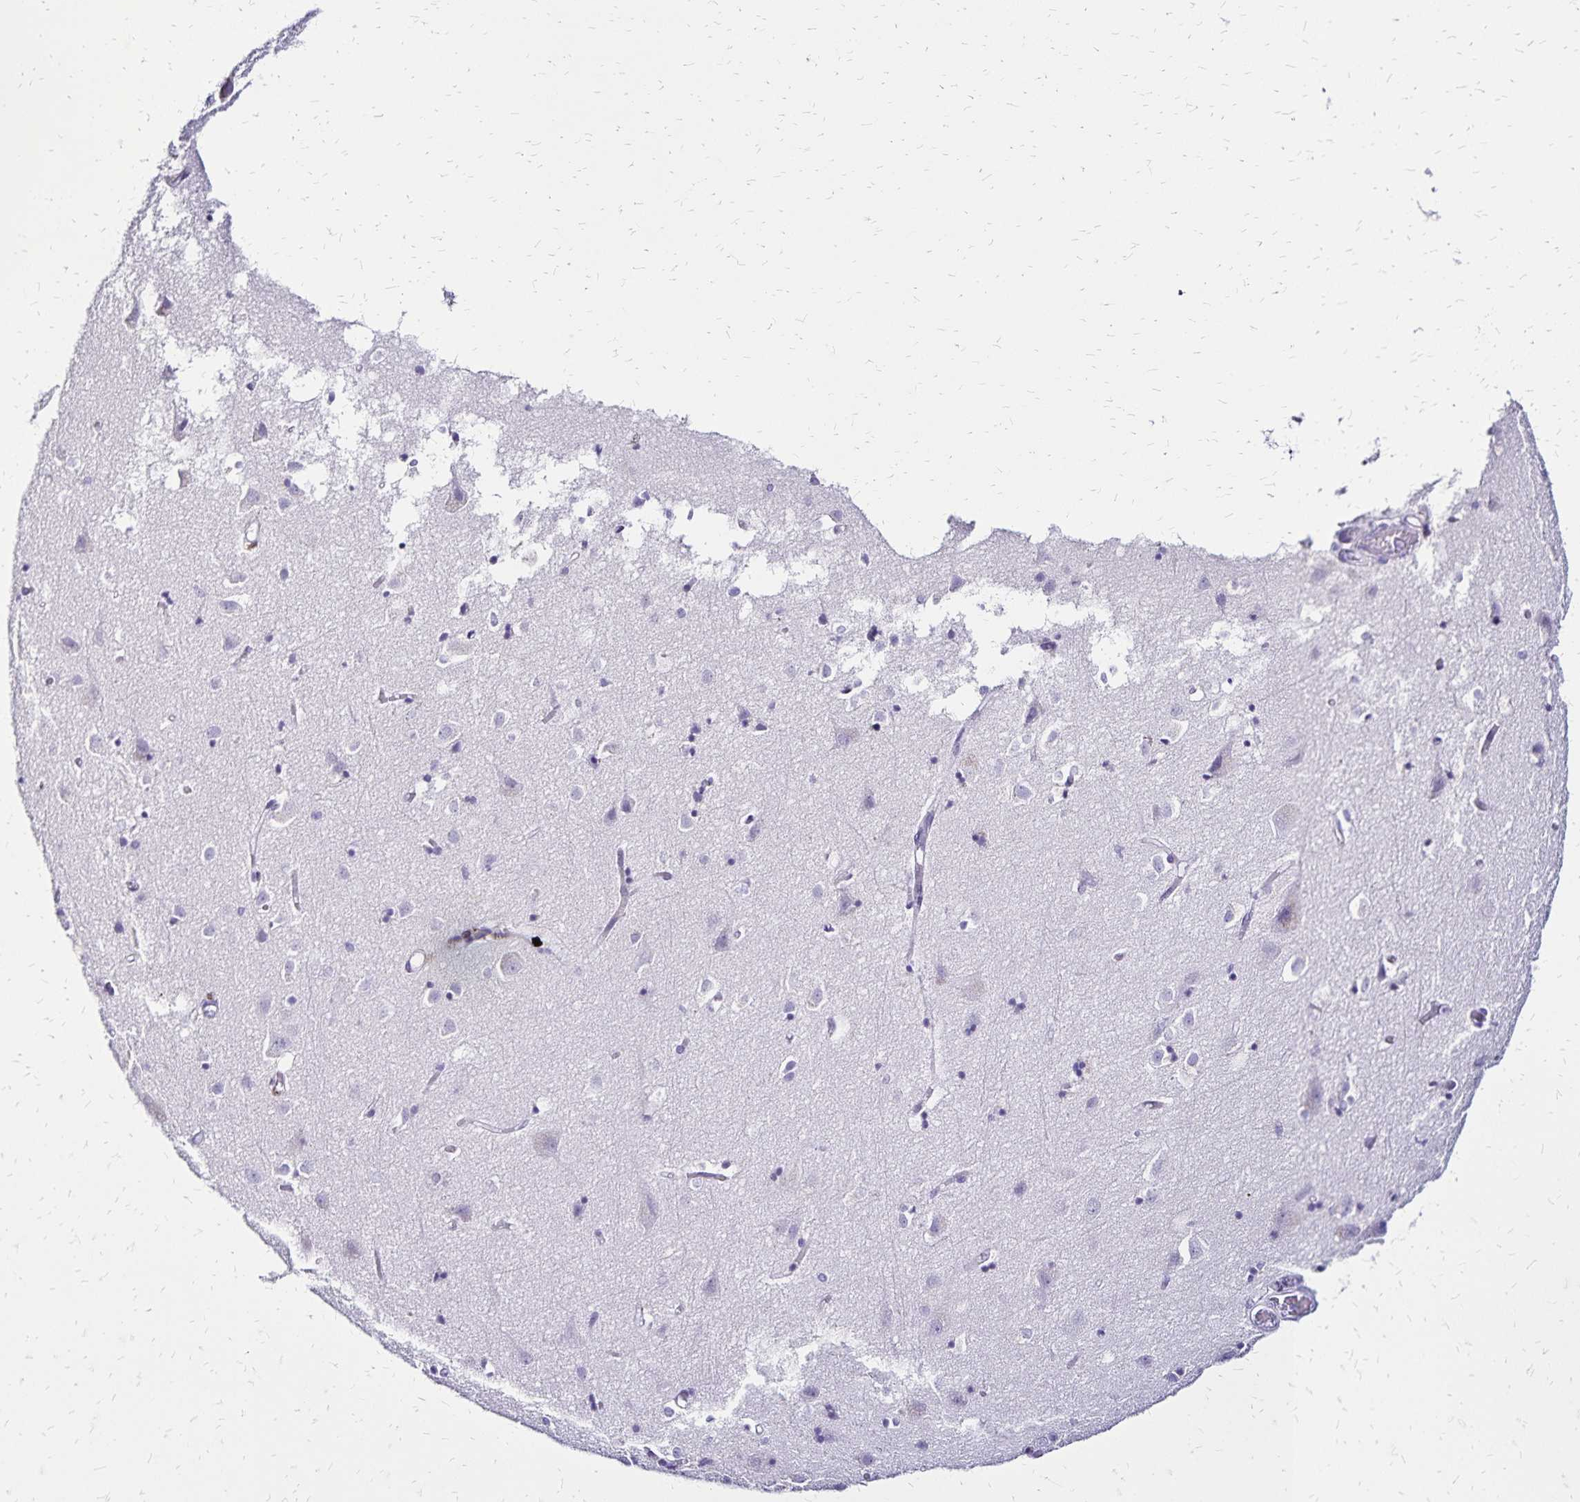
{"staining": {"intensity": "negative", "quantity": "none", "location": "none"}, "tissue": "cerebral cortex", "cell_type": "Endothelial cells", "image_type": "normal", "snomed": [{"axis": "morphology", "description": "Normal tissue, NOS"}, {"axis": "topography", "description": "Cerebral cortex"}], "caption": "Immunohistochemical staining of normal human cerebral cortex shows no significant expression in endothelial cells.", "gene": "LIN28B", "patient": {"sex": "male", "age": 70}}